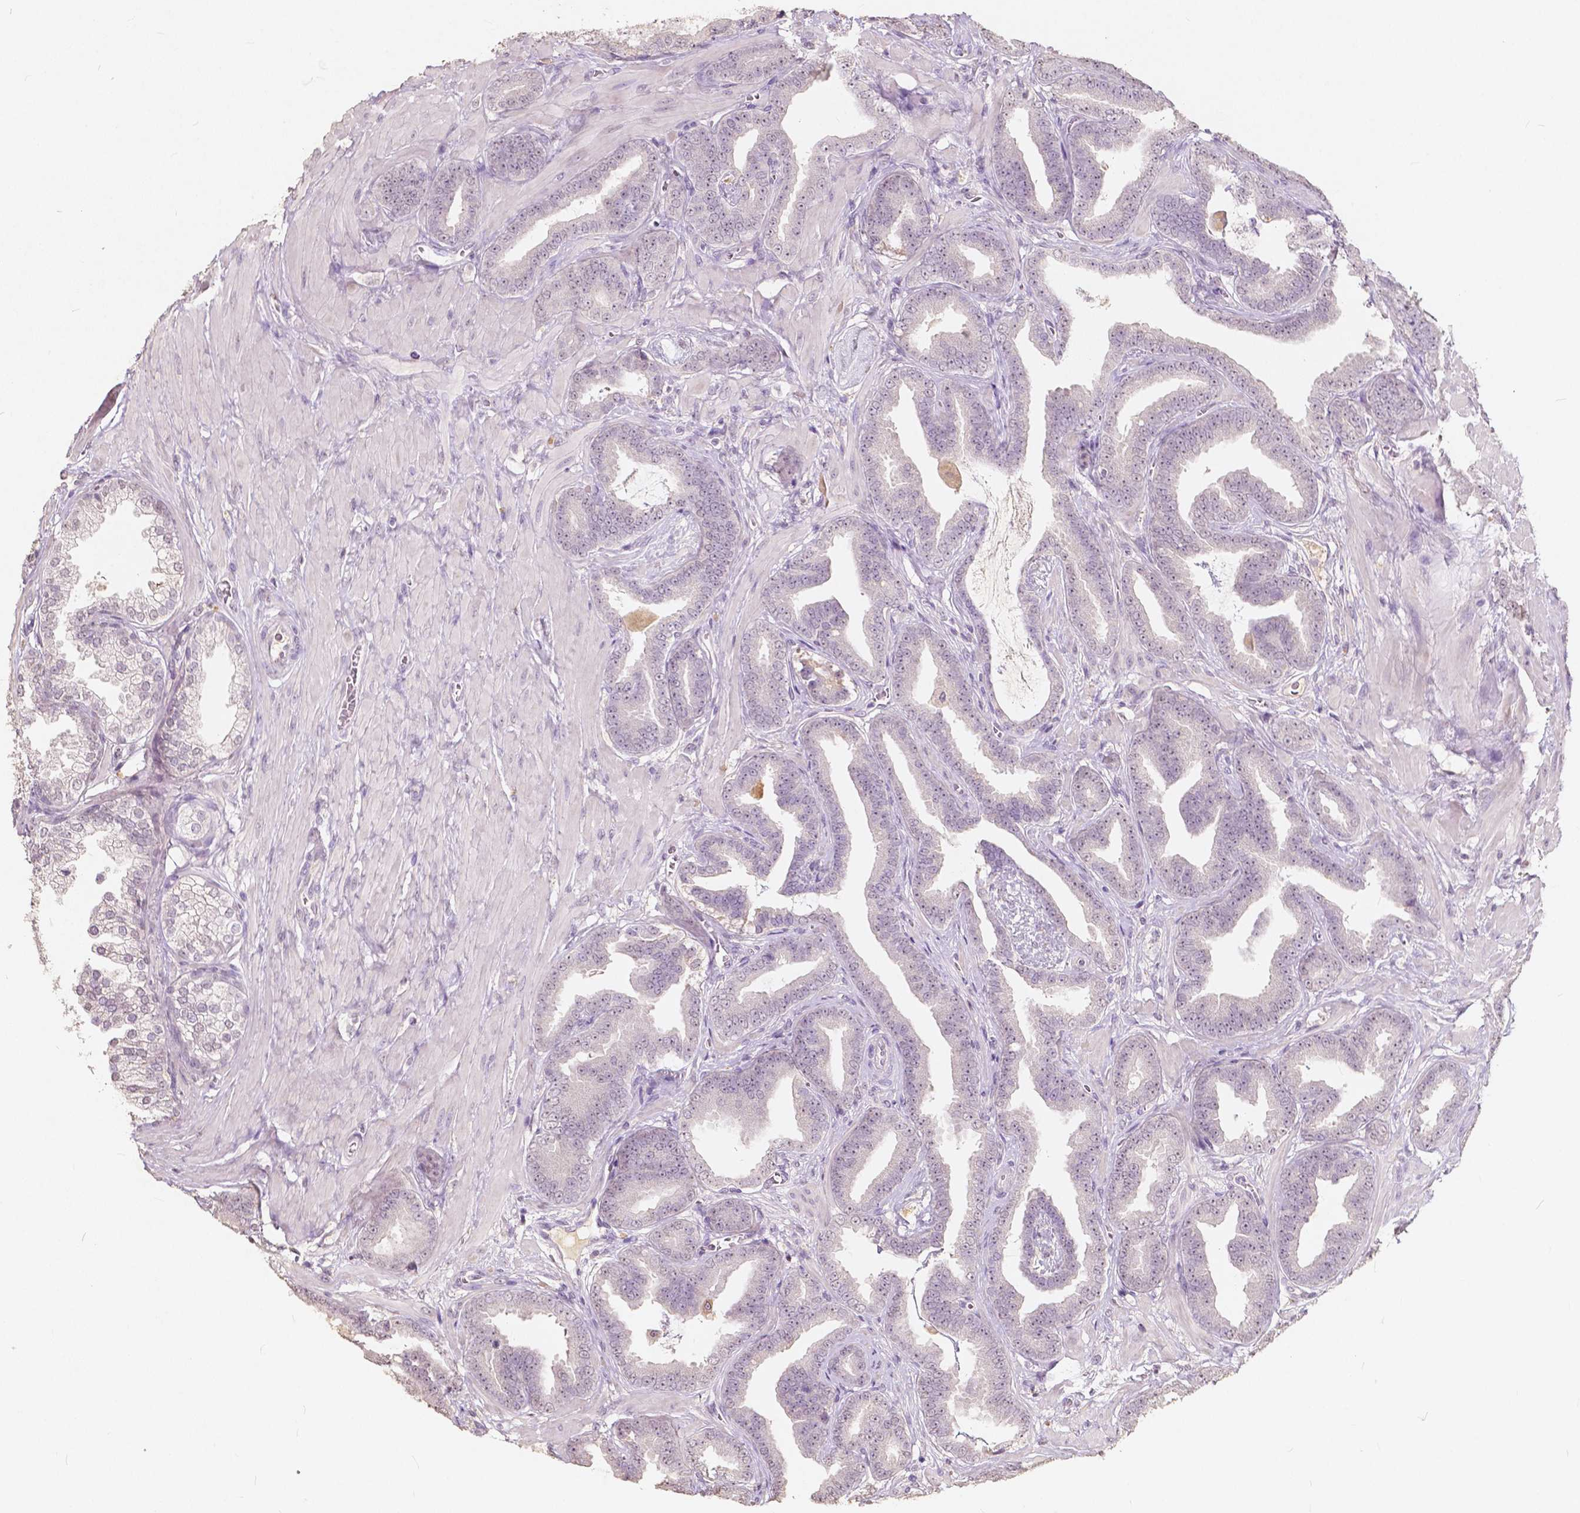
{"staining": {"intensity": "weak", "quantity": "25%-75%", "location": "nuclear"}, "tissue": "prostate cancer", "cell_type": "Tumor cells", "image_type": "cancer", "snomed": [{"axis": "morphology", "description": "Adenocarcinoma, Low grade"}, {"axis": "topography", "description": "Prostate"}], "caption": "A histopathology image of human prostate cancer stained for a protein exhibits weak nuclear brown staining in tumor cells.", "gene": "SOX15", "patient": {"sex": "male", "age": 63}}